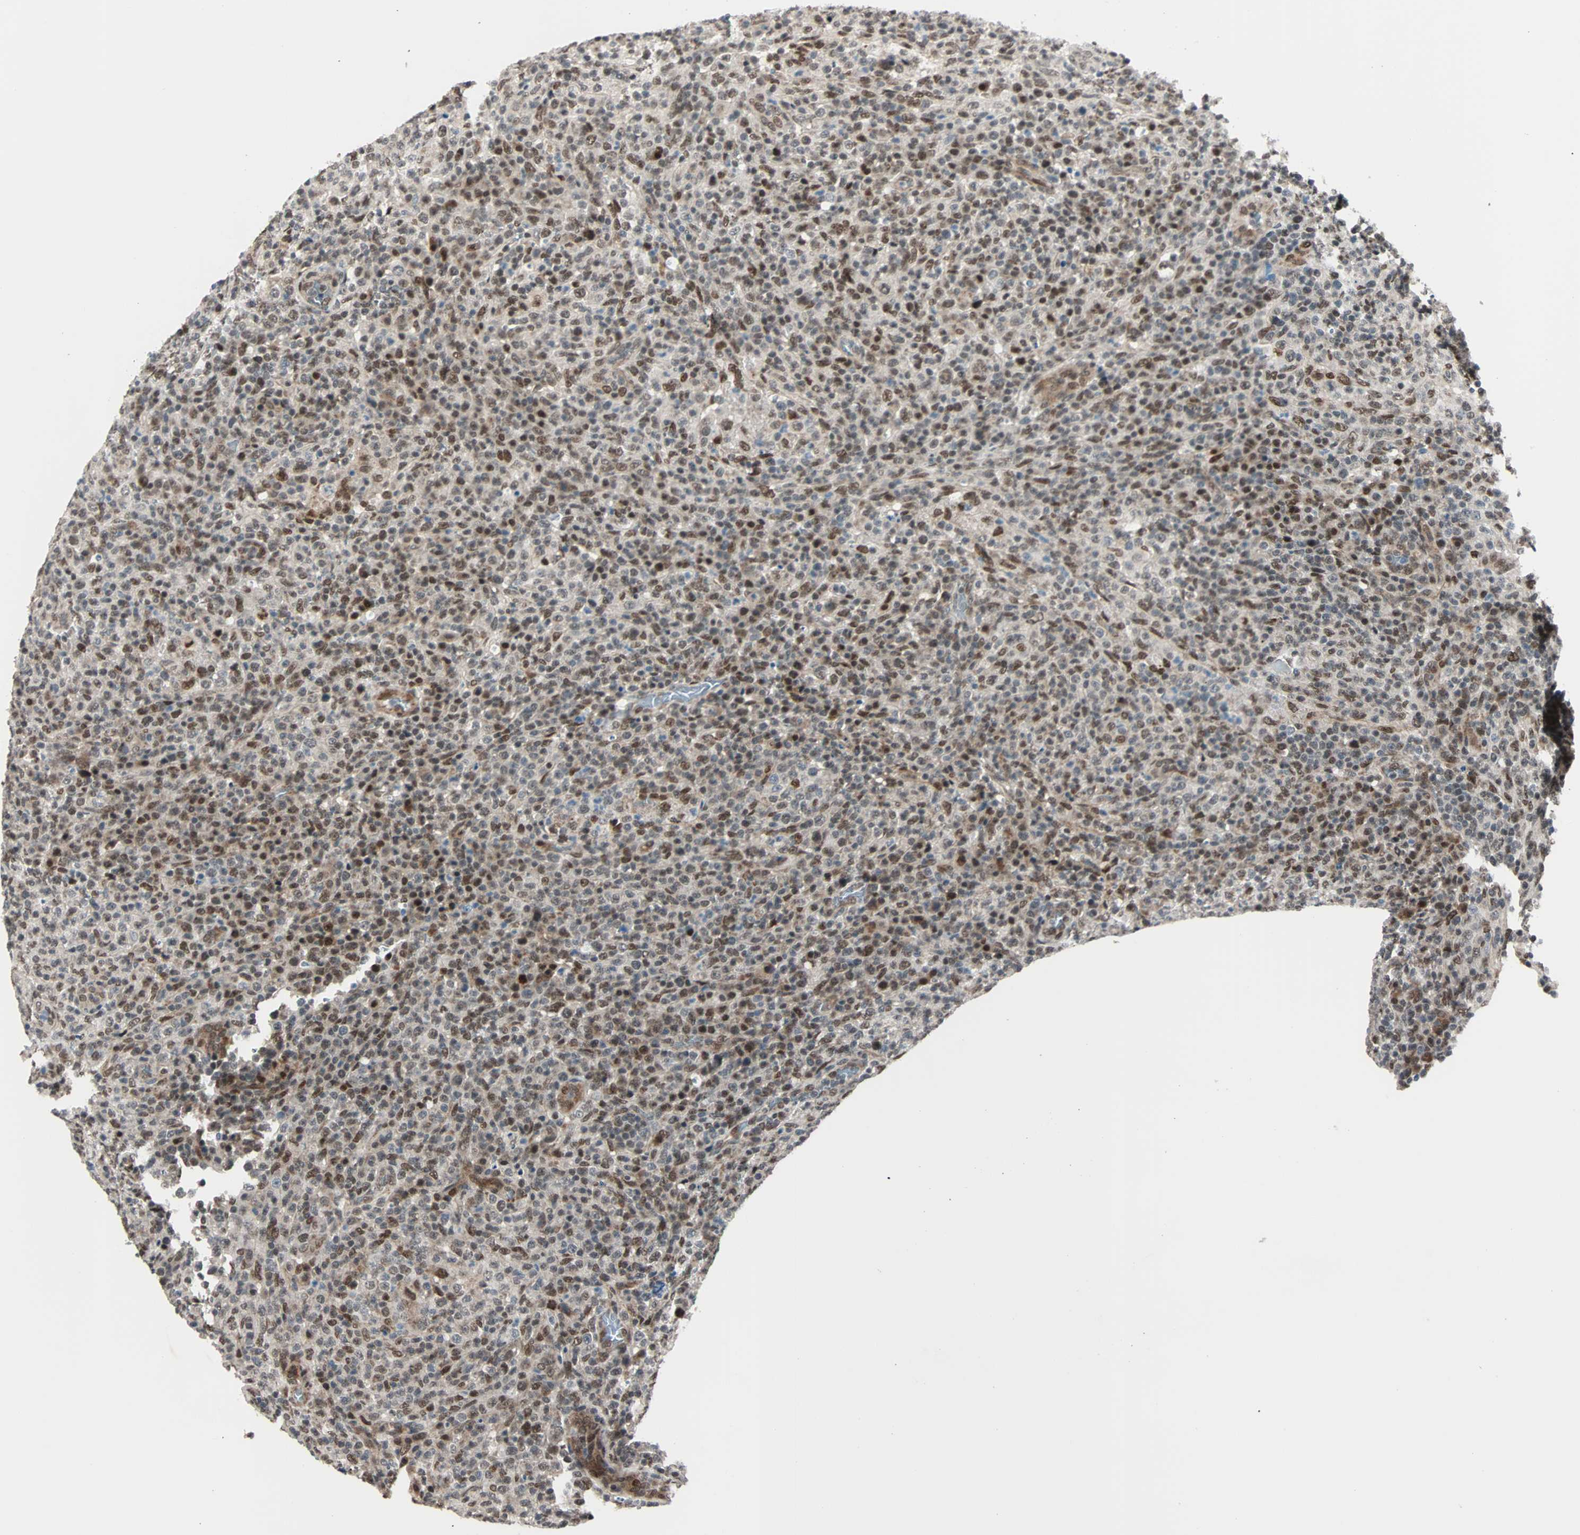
{"staining": {"intensity": "moderate", "quantity": "25%-75%", "location": "nuclear"}, "tissue": "lymphoma", "cell_type": "Tumor cells", "image_type": "cancer", "snomed": [{"axis": "morphology", "description": "Malignant lymphoma, non-Hodgkin's type, High grade"}, {"axis": "topography", "description": "Lymph node"}], "caption": "The immunohistochemical stain shows moderate nuclear positivity in tumor cells of high-grade malignant lymphoma, non-Hodgkin's type tissue. The staining was performed using DAB to visualize the protein expression in brown, while the nuclei were stained in blue with hematoxylin (Magnification: 20x).", "gene": "CBX4", "patient": {"sex": "female", "age": 76}}